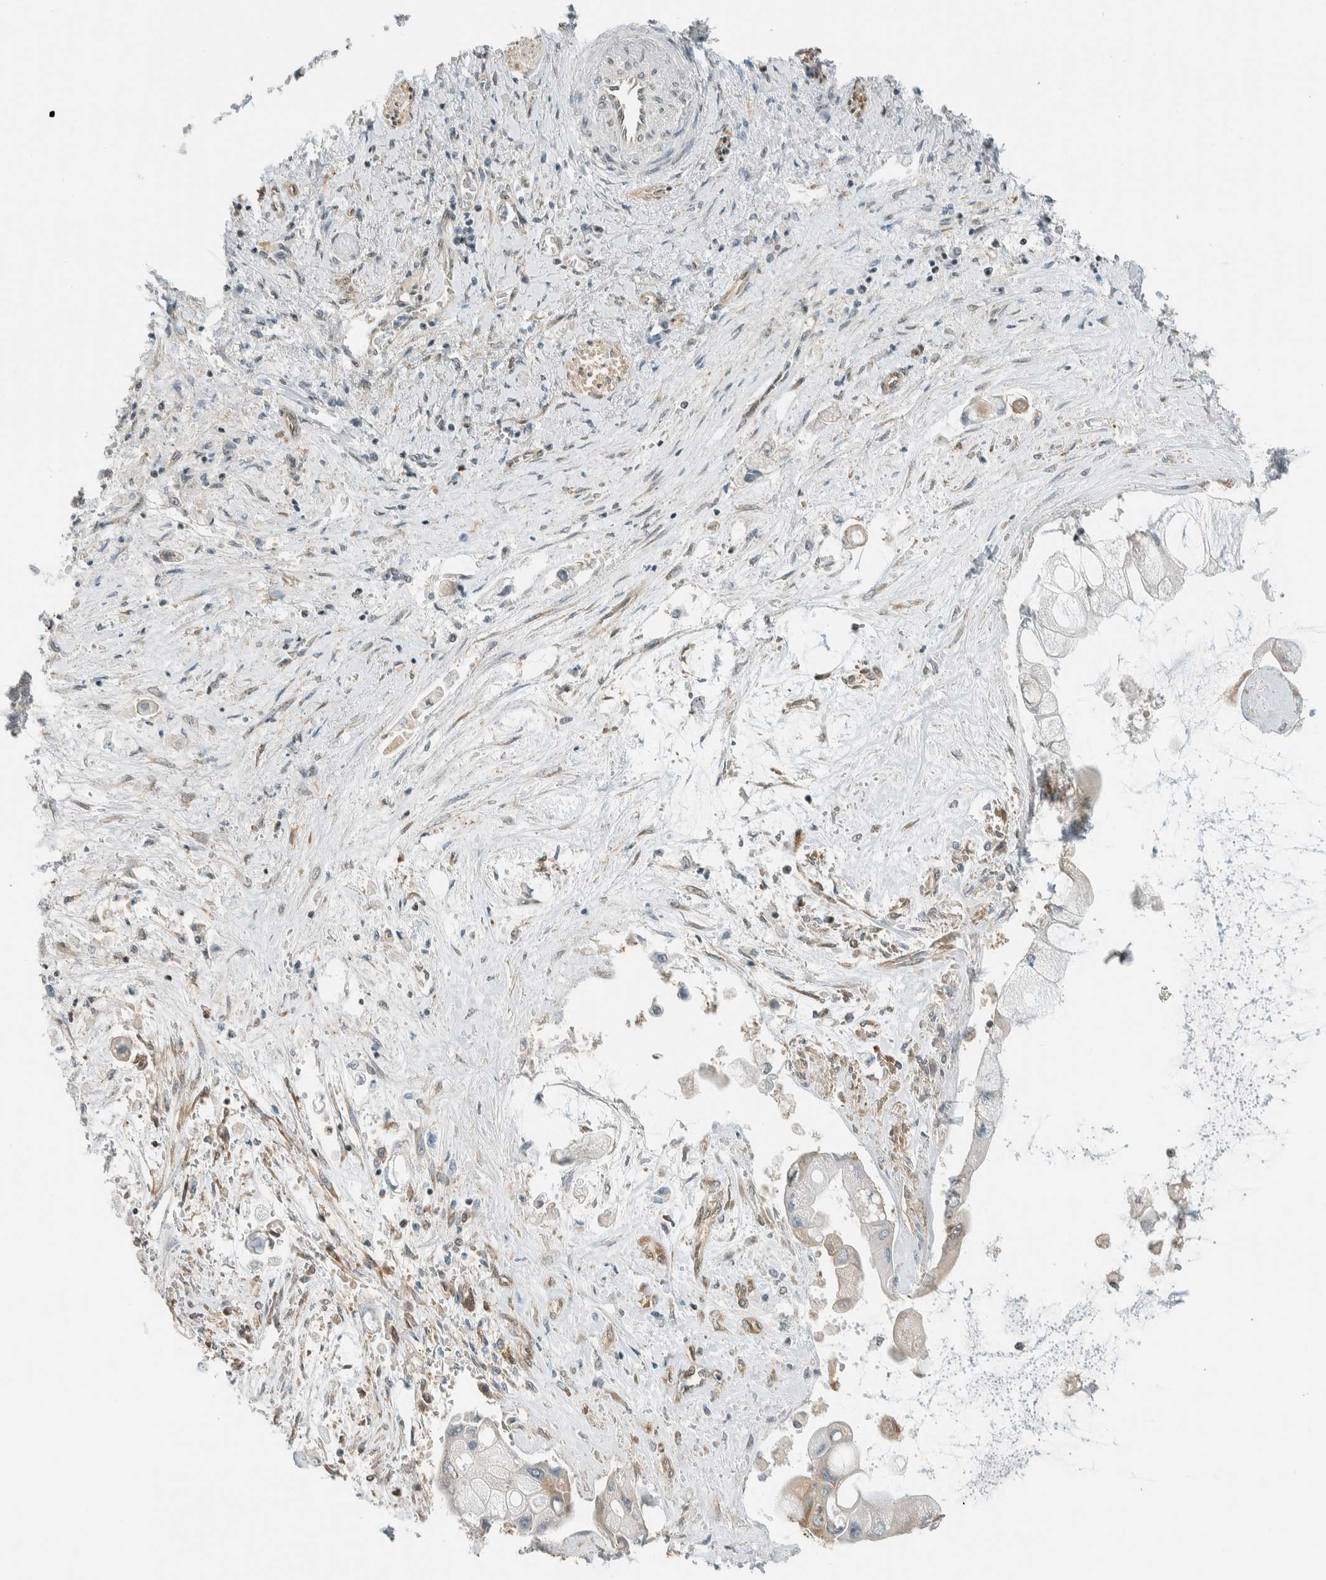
{"staining": {"intensity": "moderate", "quantity": "<25%", "location": "cytoplasmic/membranous"}, "tissue": "liver cancer", "cell_type": "Tumor cells", "image_type": "cancer", "snomed": [{"axis": "morphology", "description": "Cholangiocarcinoma"}, {"axis": "topography", "description": "Liver"}], "caption": "This image displays IHC staining of cholangiocarcinoma (liver), with low moderate cytoplasmic/membranous positivity in about <25% of tumor cells.", "gene": "NIBAN2", "patient": {"sex": "male", "age": 50}}